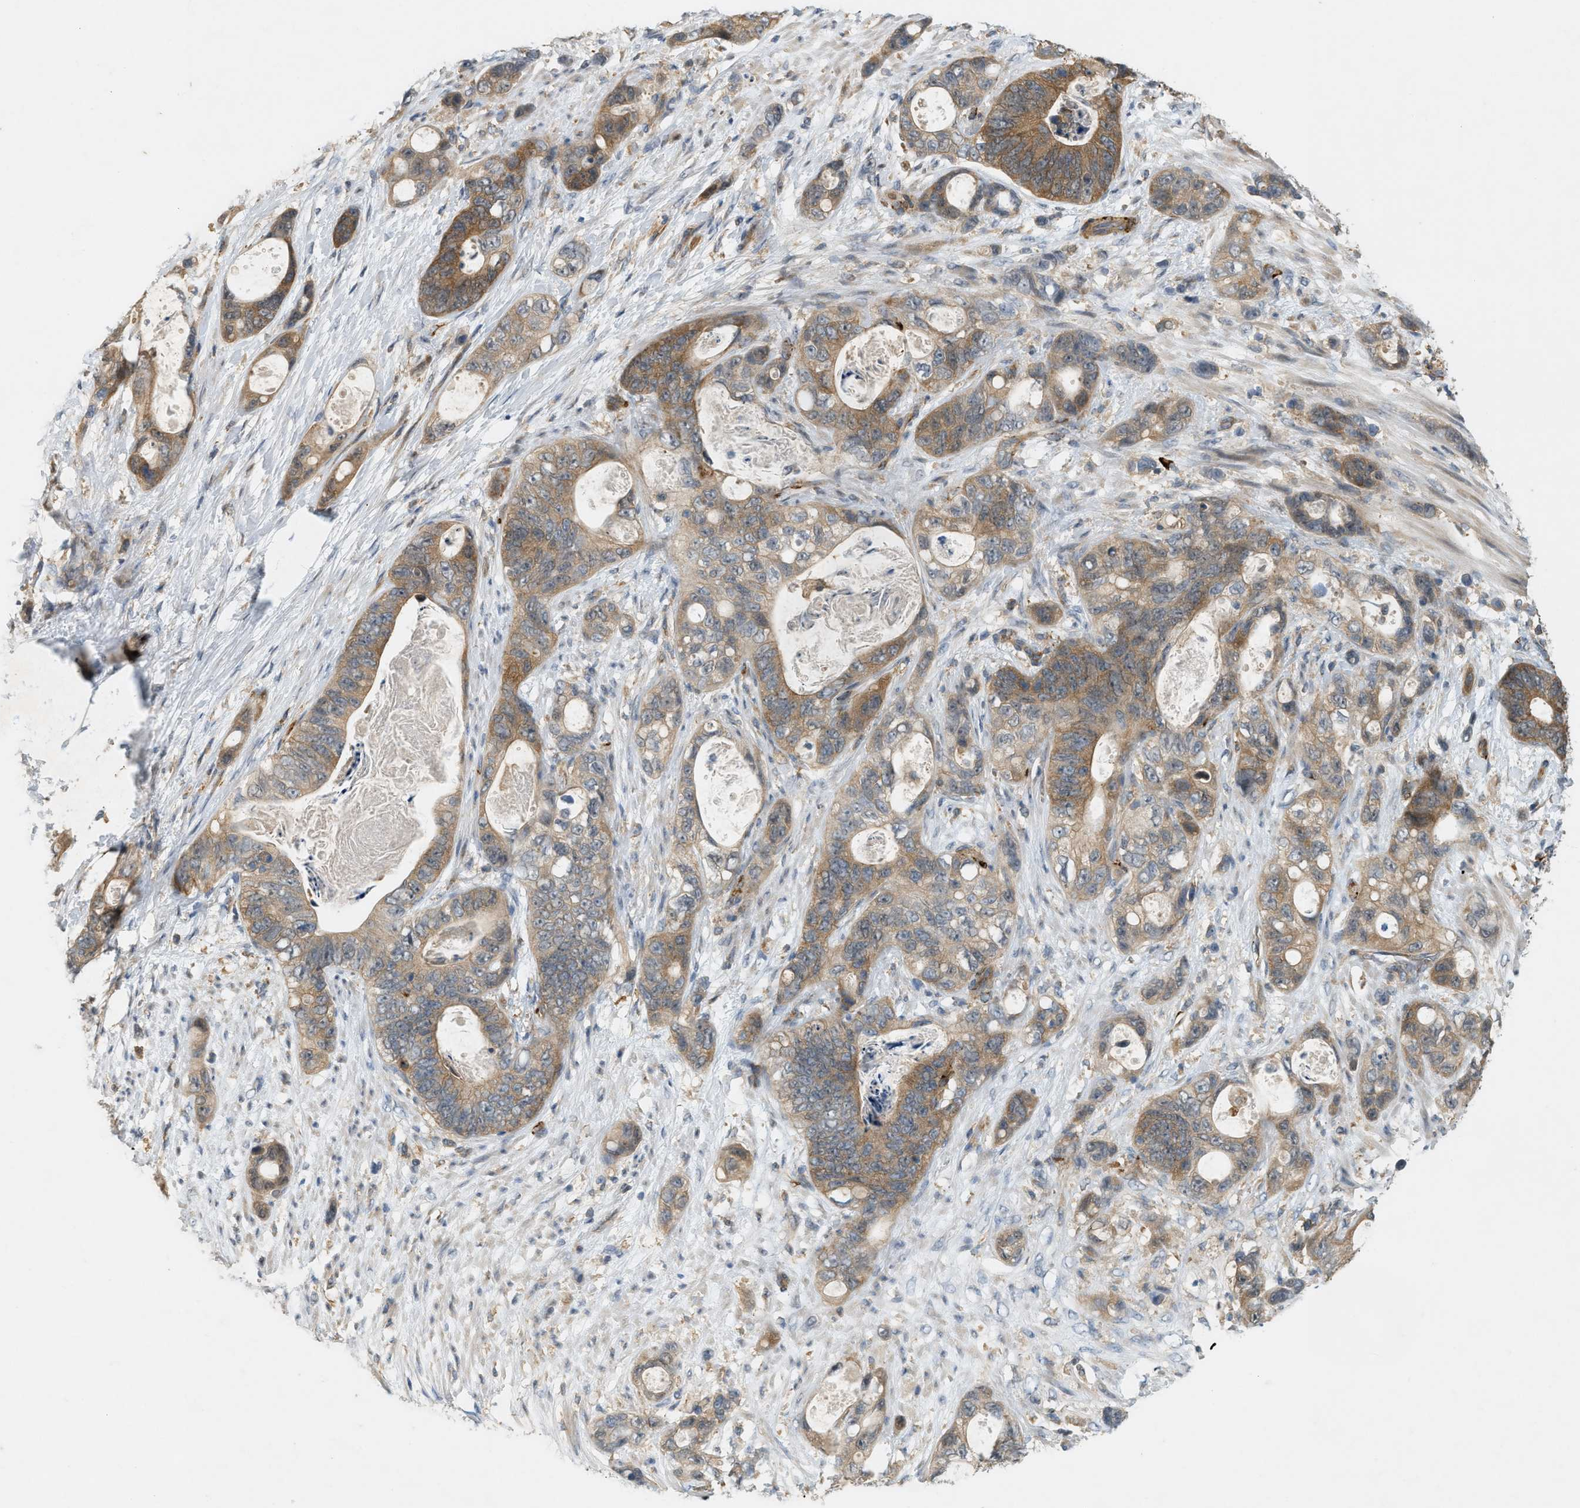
{"staining": {"intensity": "moderate", "quantity": ">75%", "location": "cytoplasmic/membranous"}, "tissue": "stomach cancer", "cell_type": "Tumor cells", "image_type": "cancer", "snomed": [{"axis": "morphology", "description": "Normal tissue, NOS"}, {"axis": "morphology", "description": "Adenocarcinoma, NOS"}, {"axis": "topography", "description": "Stomach"}], "caption": "Brown immunohistochemical staining in human stomach adenocarcinoma exhibits moderate cytoplasmic/membranous positivity in about >75% of tumor cells.", "gene": "PDCL3", "patient": {"sex": "female", "age": 89}}